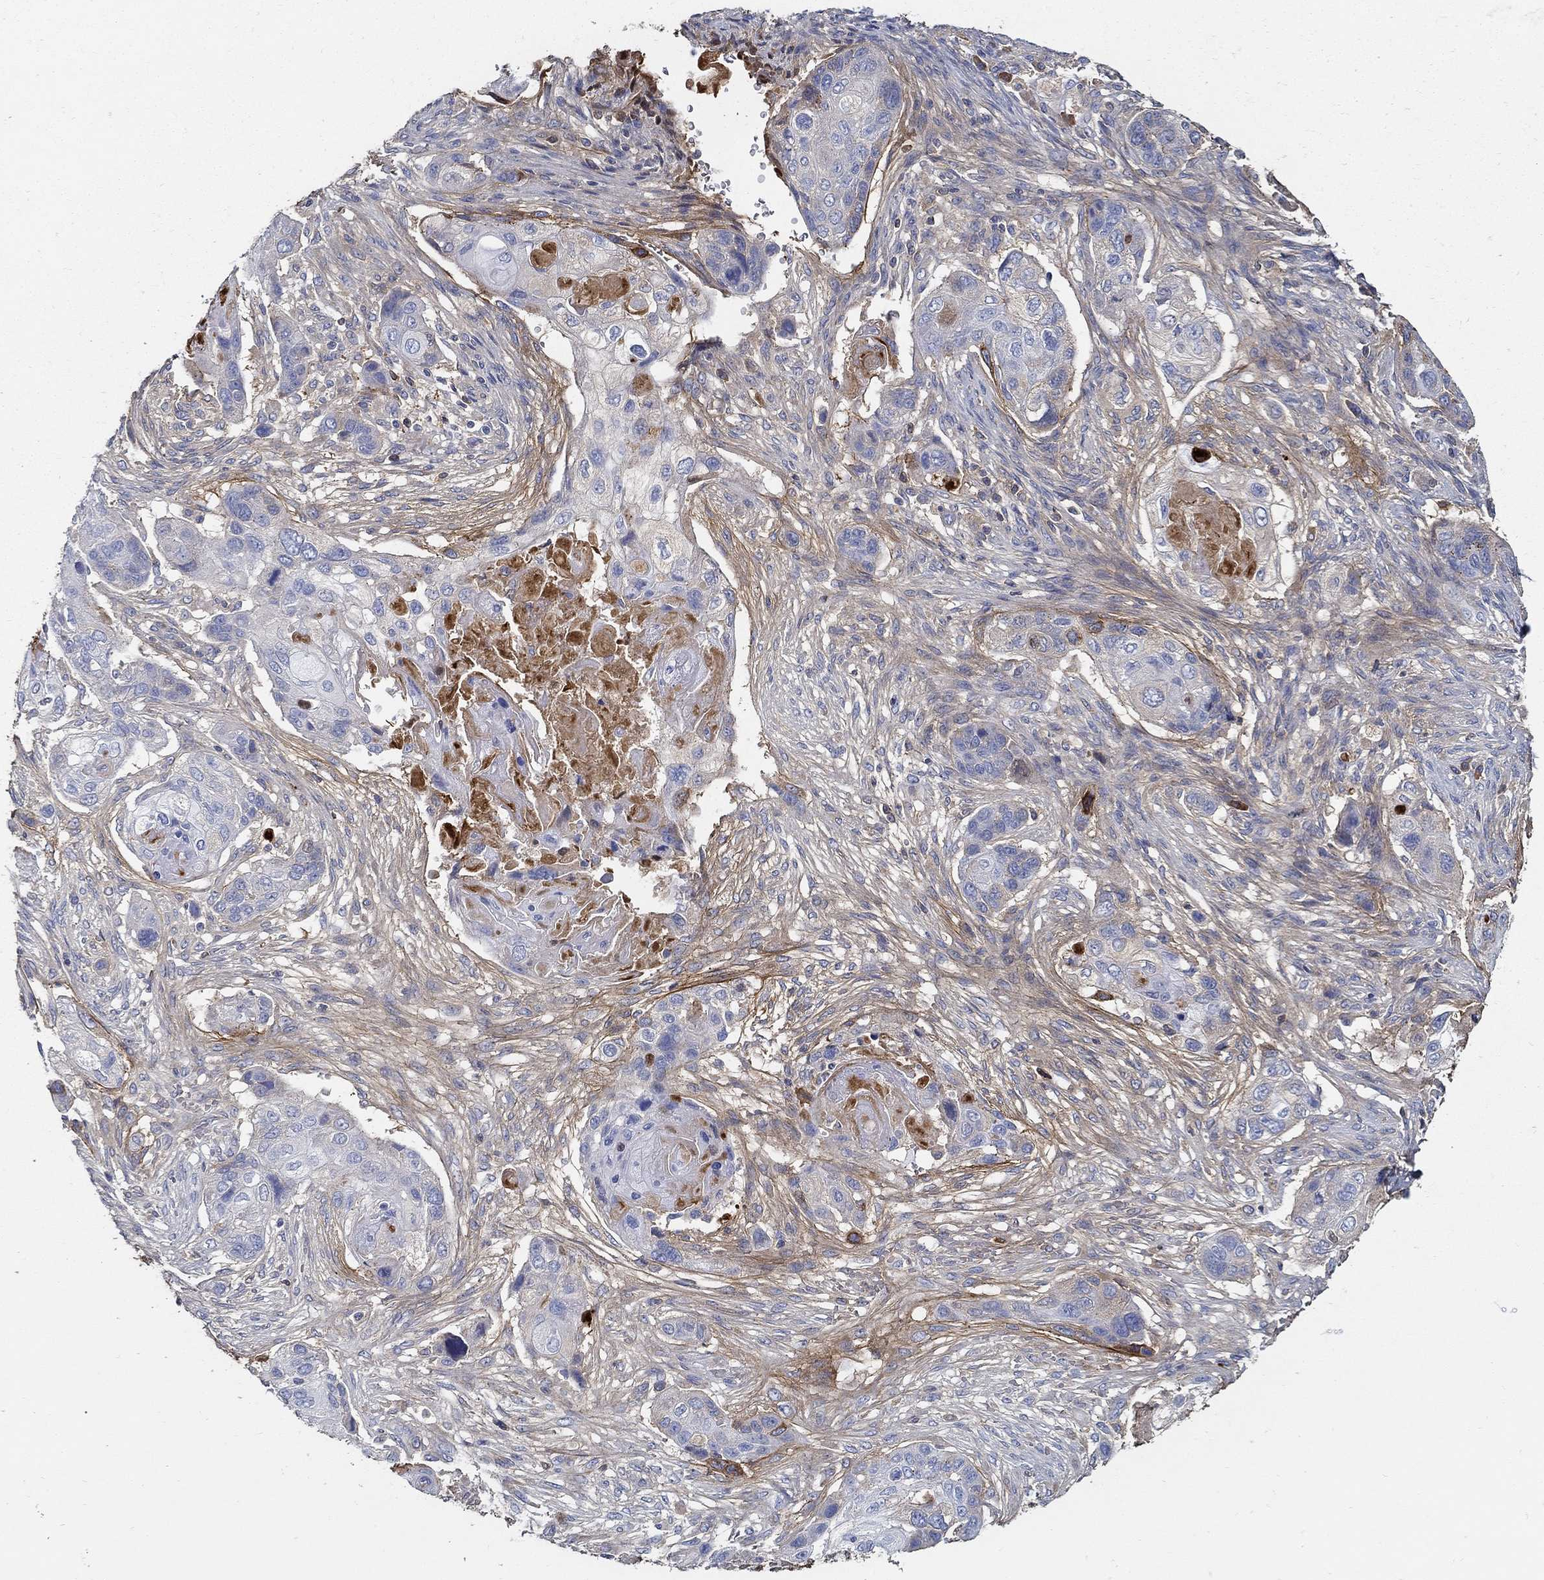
{"staining": {"intensity": "negative", "quantity": "none", "location": "none"}, "tissue": "lung cancer", "cell_type": "Tumor cells", "image_type": "cancer", "snomed": [{"axis": "morphology", "description": "Normal tissue, NOS"}, {"axis": "morphology", "description": "Squamous cell carcinoma, NOS"}, {"axis": "topography", "description": "Bronchus"}, {"axis": "topography", "description": "Lung"}], "caption": "Image shows no significant protein staining in tumor cells of lung cancer (squamous cell carcinoma). (DAB (3,3'-diaminobenzidine) IHC with hematoxylin counter stain).", "gene": "TGFBI", "patient": {"sex": "male", "age": 69}}